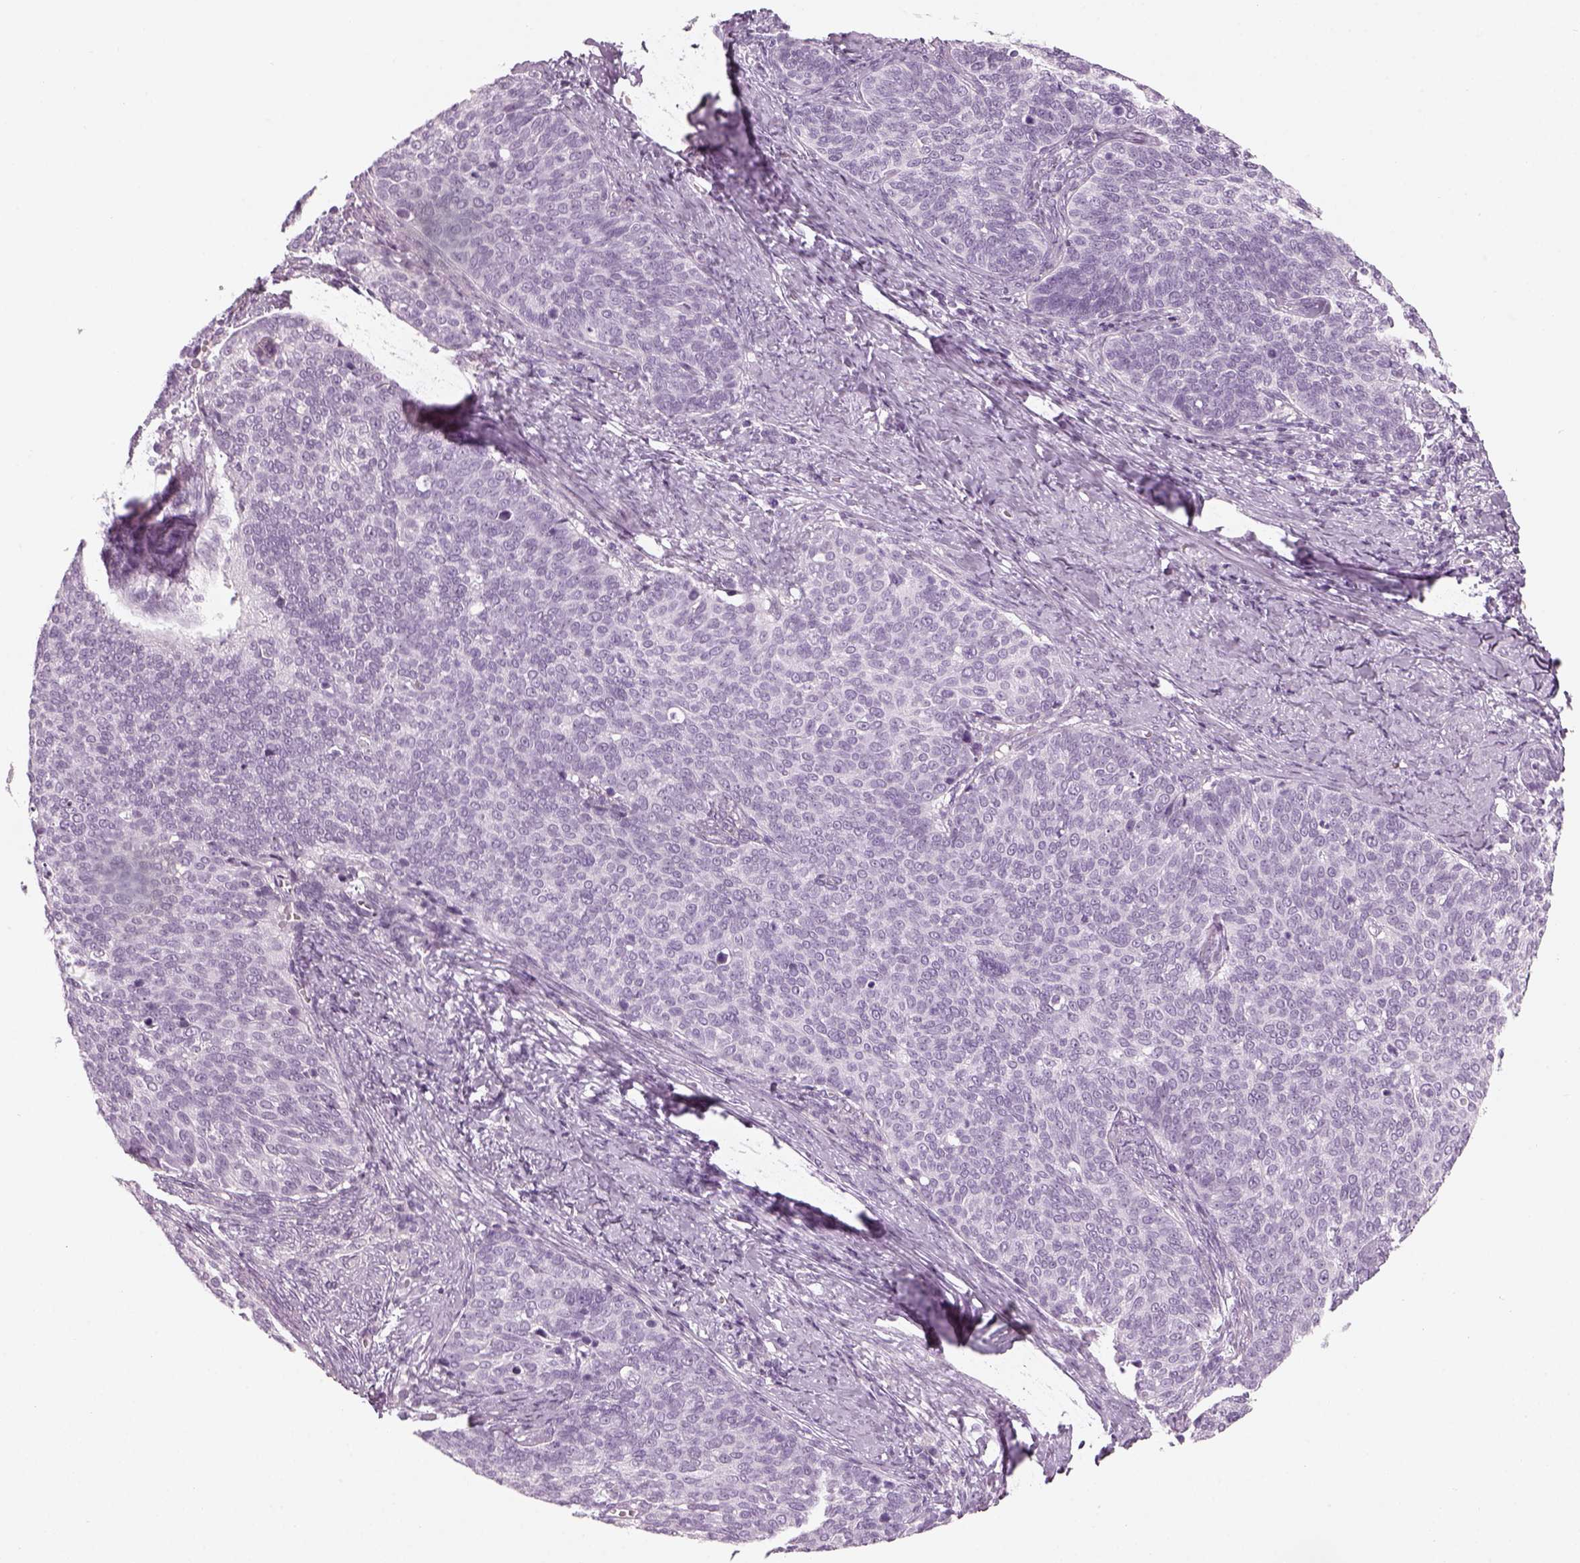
{"staining": {"intensity": "negative", "quantity": "none", "location": "none"}, "tissue": "cervical cancer", "cell_type": "Tumor cells", "image_type": "cancer", "snomed": [{"axis": "morphology", "description": "Normal tissue, NOS"}, {"axis": "morphology", "description": "Squamous cell carcinoma, NOS"}, {"axis": "topography", "description": "Cervix"}], "caption": "The image shows no staining of tumor cells in cervical cancer.", "gene": "GAS2L2", "patient": {"sex": "female", "age": 39}}